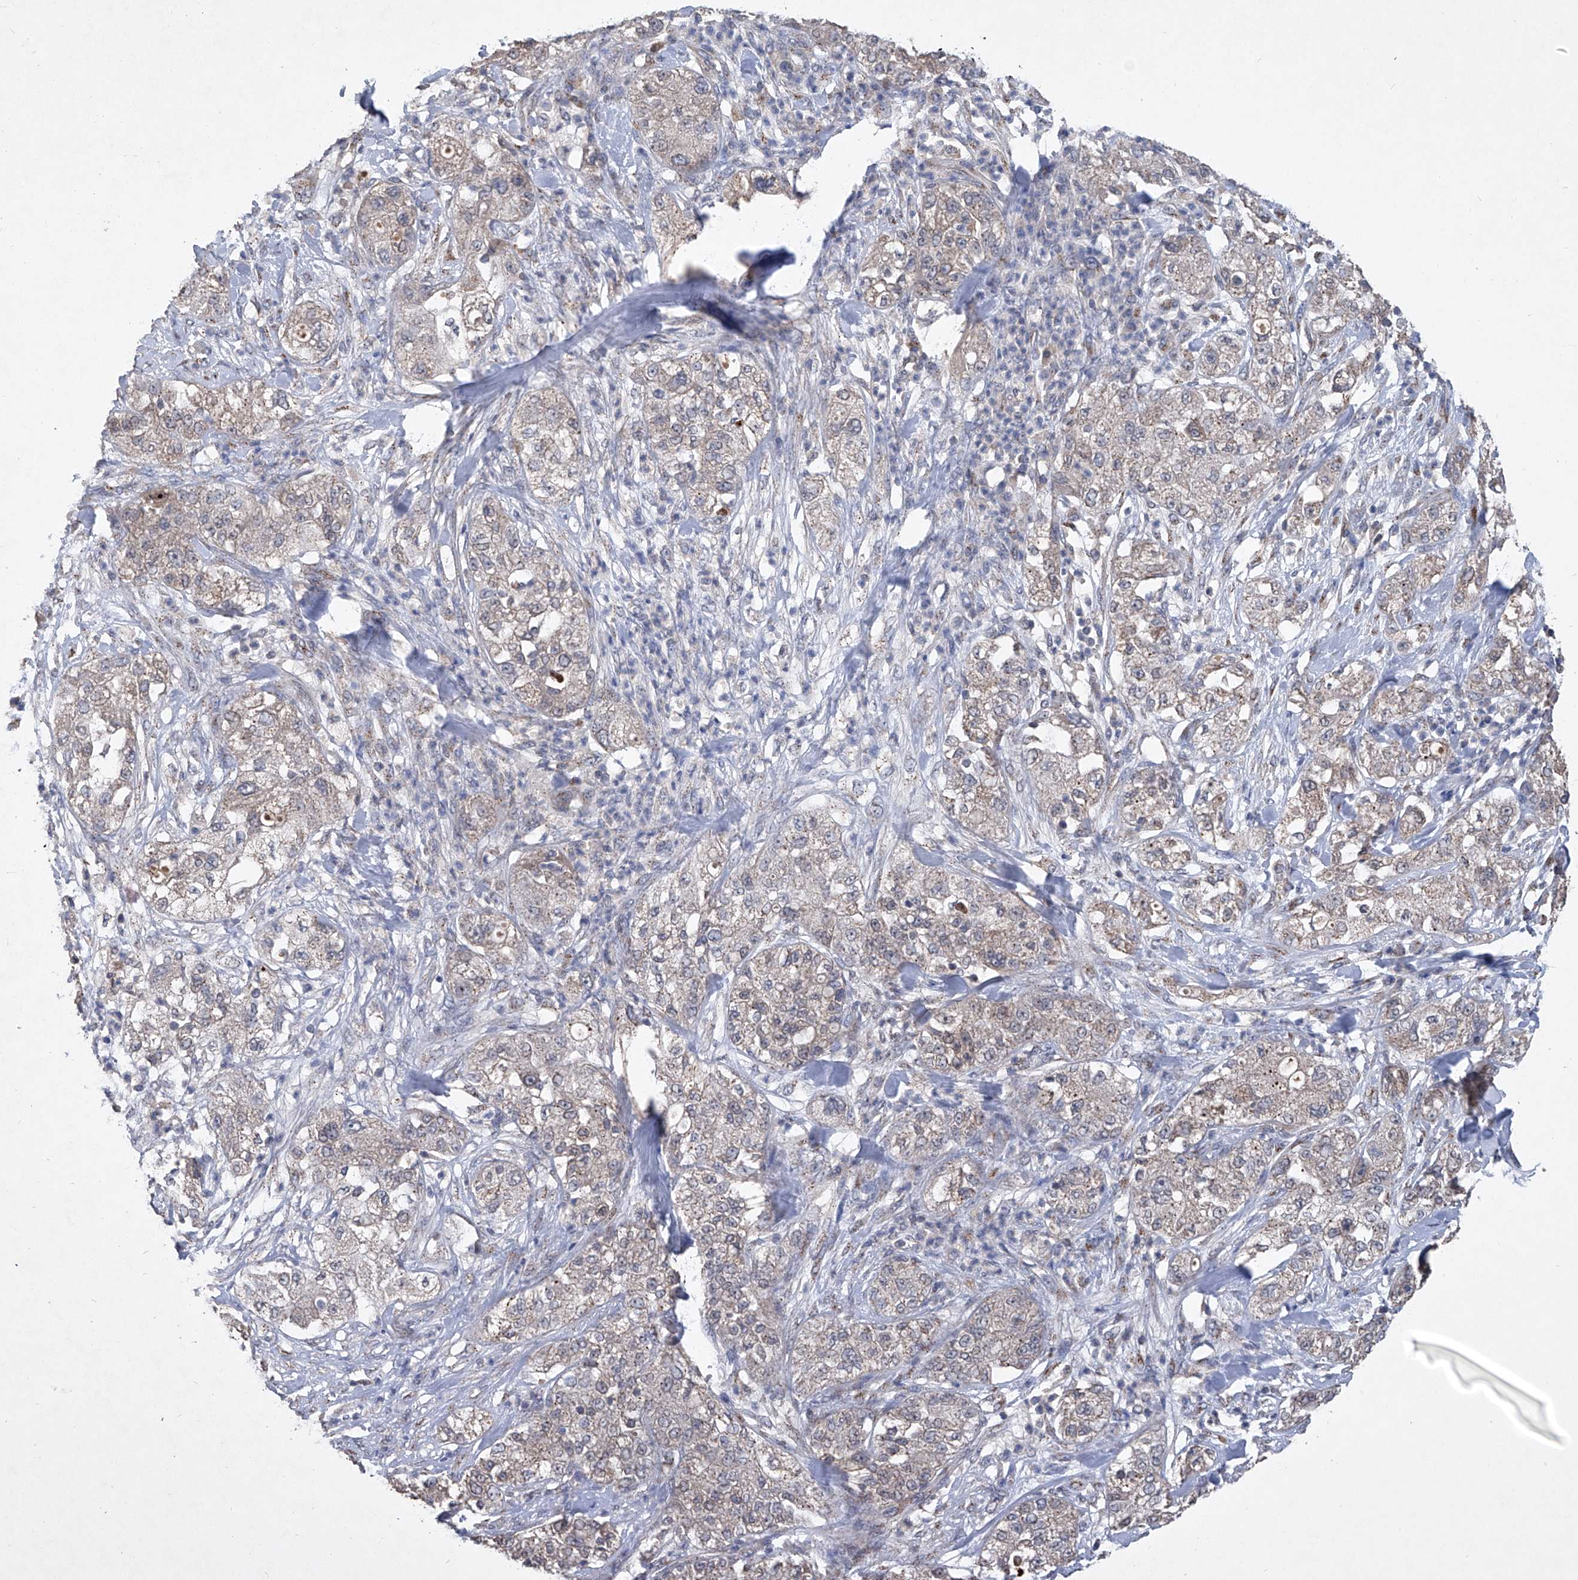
{"staining": {"intensity": "weak", "quantity": "25%-75%", "location": "cytoplasmic/membranous"}, "tissue": "pancreatic cancer", "cell_type": "Tumor cells", "image_type": "cancer", "snomed": [{"axis": "morphology", "description": "Adenocarcinoma, NOS"}, {"axis": "topography", "description": "Pancreas"}], "caption": "Adenocarcinoma (pancreatic) stained for a protein reveals weak cytoplasmic/membranous positivity in tumor cells.", "gene": "PCSK5", "patient": {"sex": "female", "age": 78}}